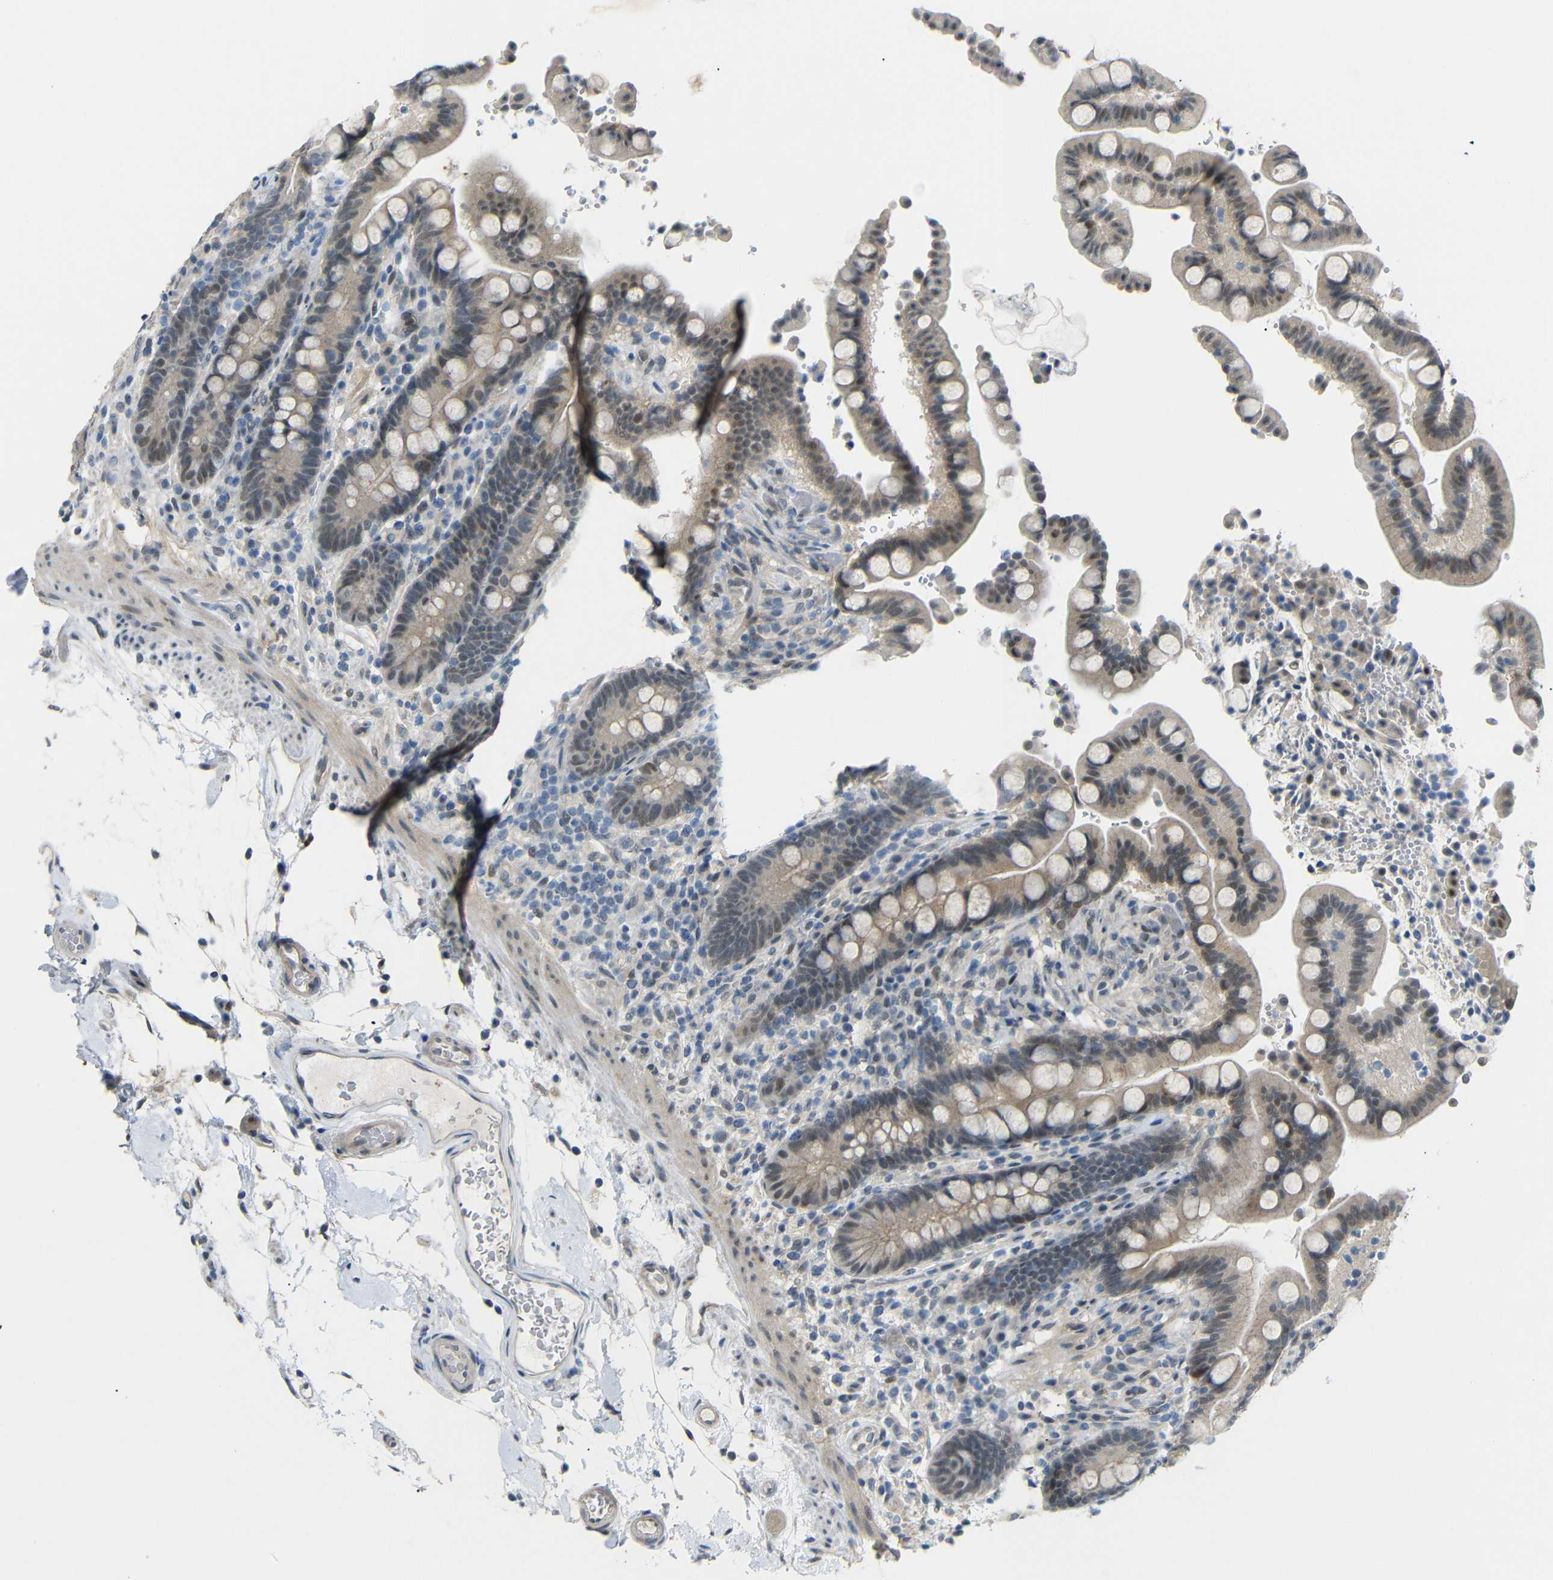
{"staining": {"intensity": "weak", "quantity": ">75%", "location": "cytoplasmic/membranous"}, "tissue": "colon", "cell_type": "Endothelial cells", "image_type": "normal", "snomed": [{"axis": "morphology", "description": "Normal tissue, NOS"}, {"axis": "topography", "description": "Colon"}], "caption": "IHC of normal human colon reveals low levels of weak cytoplasmic/membranous positivity in about >75% of endothelial cells.", "gene": "GPR158", "patient": {"sex": "male", "age": 73}}